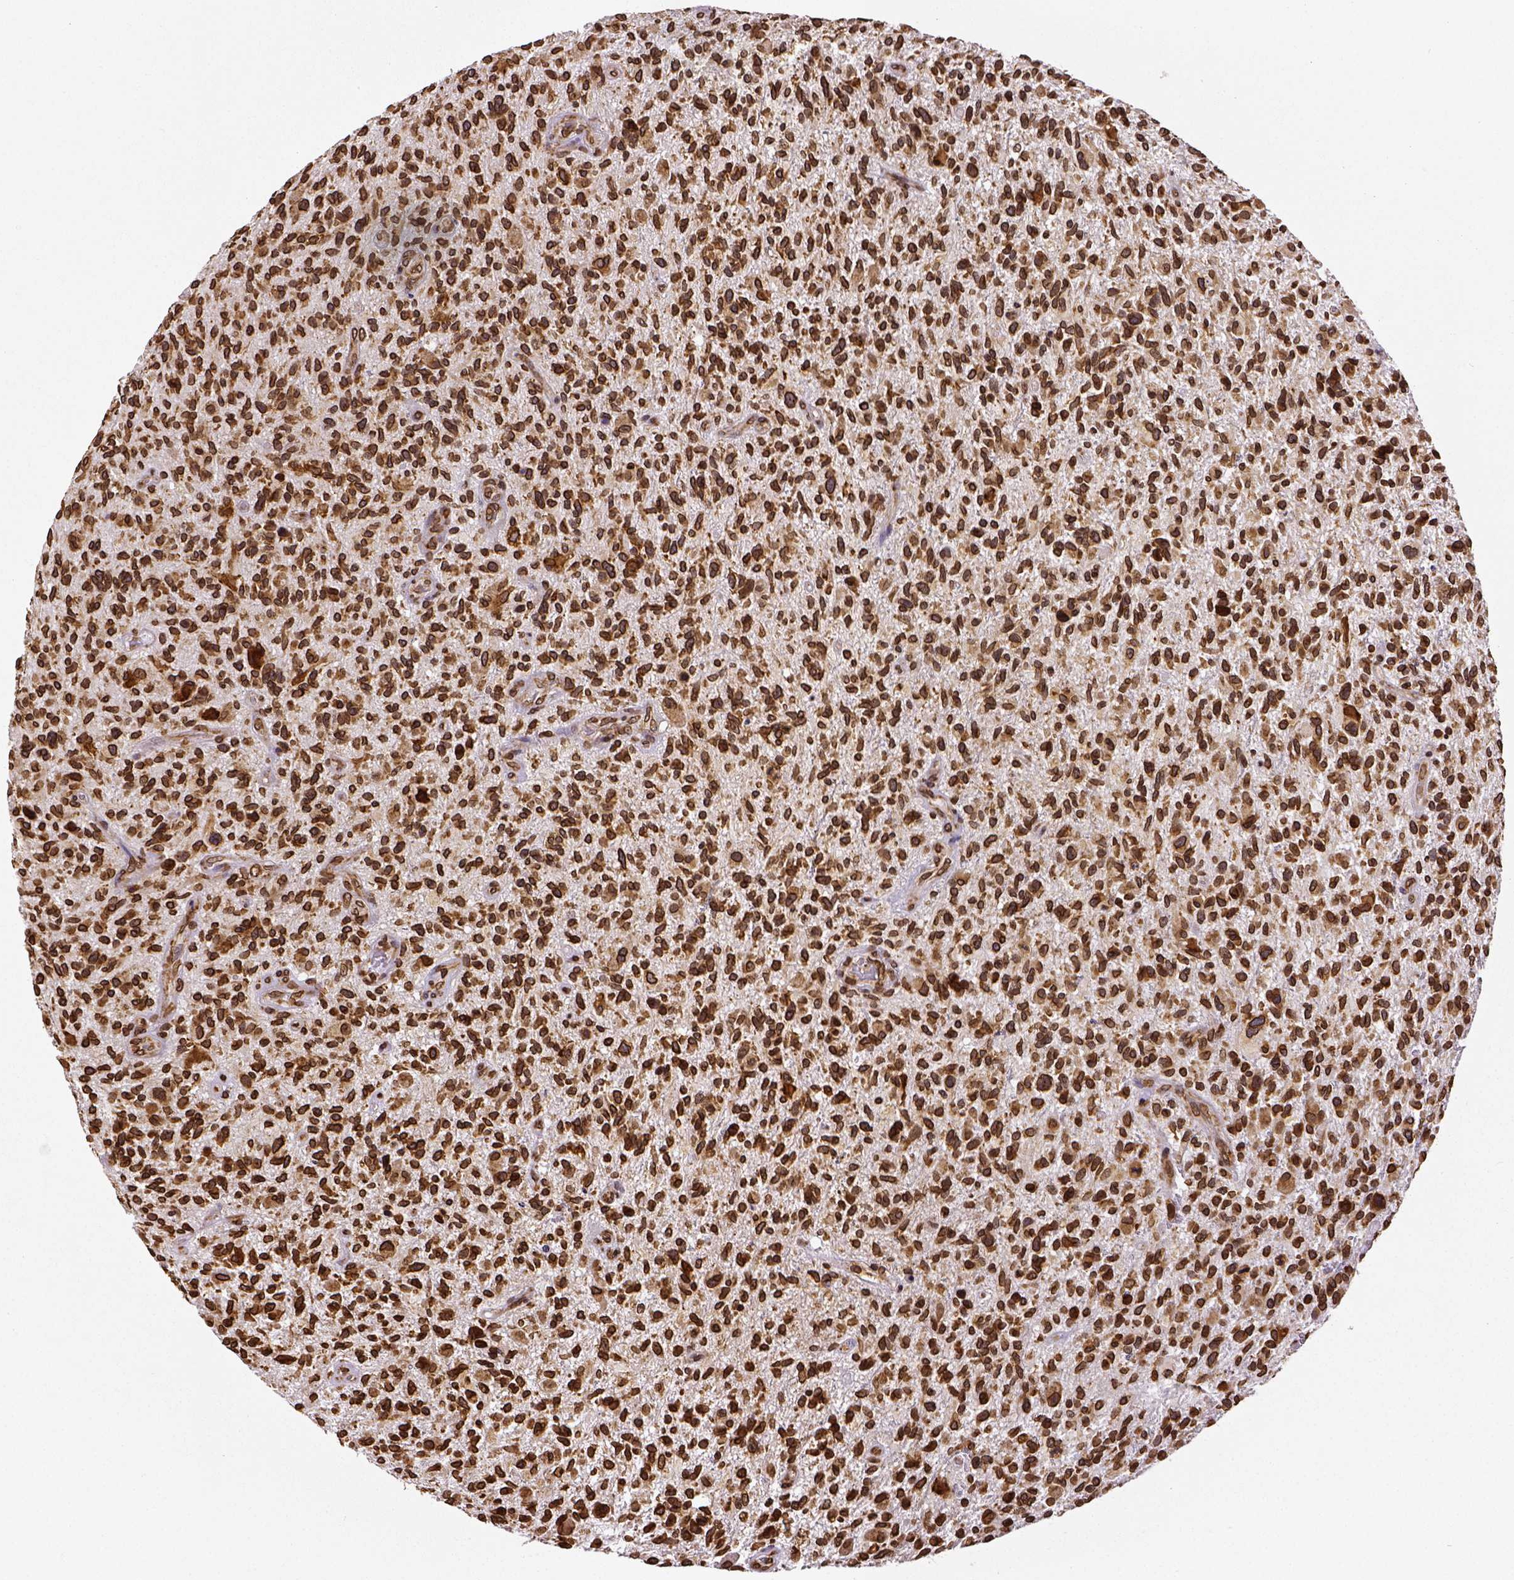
{"staining": {"intensity": "strong", "quantity": ">75%", "location": "cytoplasmic/membranous,nuclear"}, "tissue": "glioma", "cell_type": "Tumor cells", "image_type": "cancer", "snomed": [{"axis": "morphology", "description": "Glioma, malignant, High grade"}, {"axis": "topography", "description": "Brain"}], "caption": "There is high levels of strong cytoplasmic/membranous and nuclear expression in tumor cells of malignant high-grade glioma, as demonstrated by immunohistochemical staining (brown color).", "gene": "MTDH", "patient": {"sex": "male", "age": 47}}